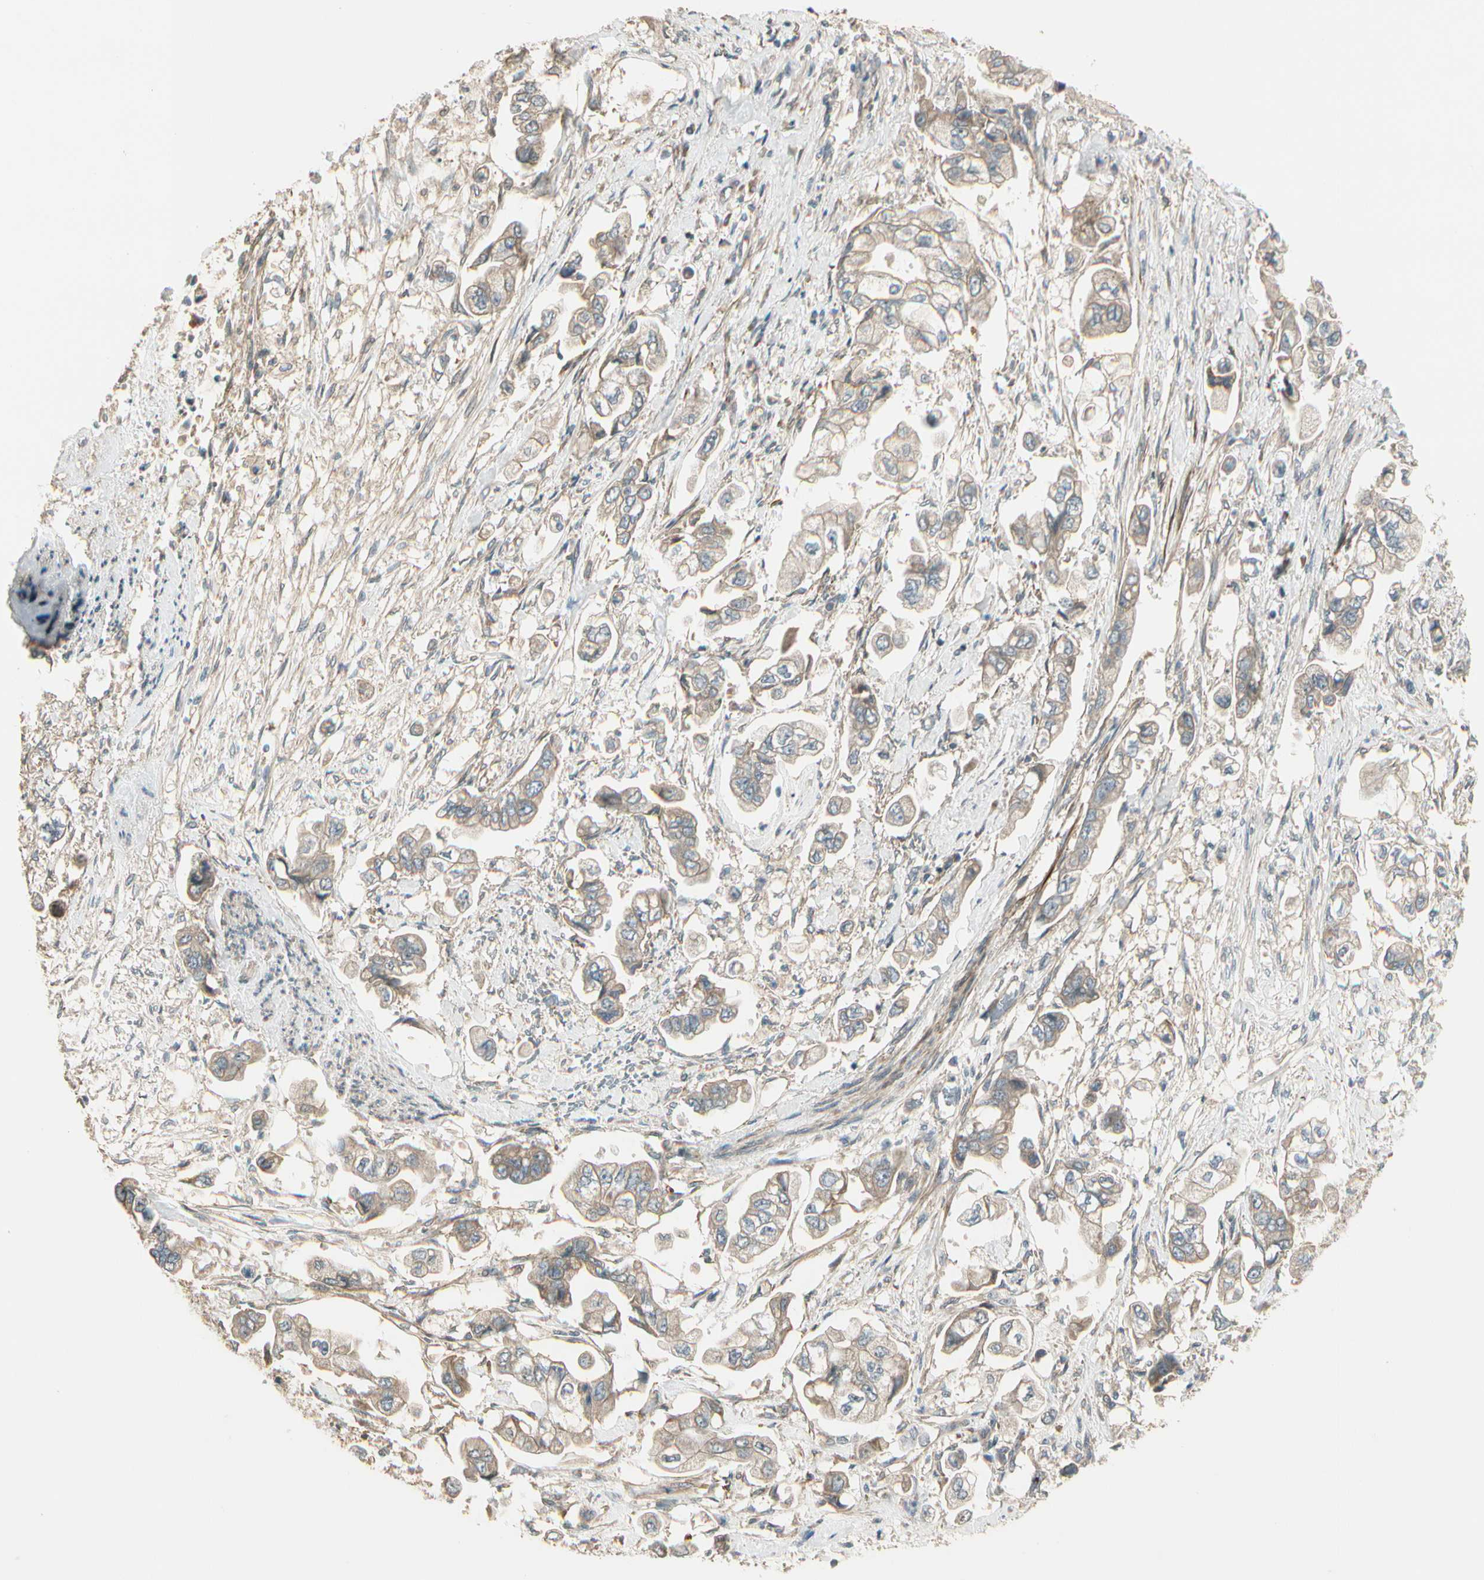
{"staining": {"intensity": "weak", "quantity": ">75%", "location": "cytoplasmic/membranous"}, "tissue": "stomach cancer", "cell_type": "Tumor cells", "image_type": "cancer", "snomed": [{"axis": "morphology", "description": "Adenocarcinoma, NOS"}, {"axis": "topography", "description": "Stomach"}], "caption": "Stomach adenocarcinoma stained with DAB IHC displays low levels of weak cytoplasmic/membranous expression in approximately >75% of tumor cells. Nuclei are stained in blue.", "gene": "ACVR1", "patient": {"sex": "male", "age": 62}}